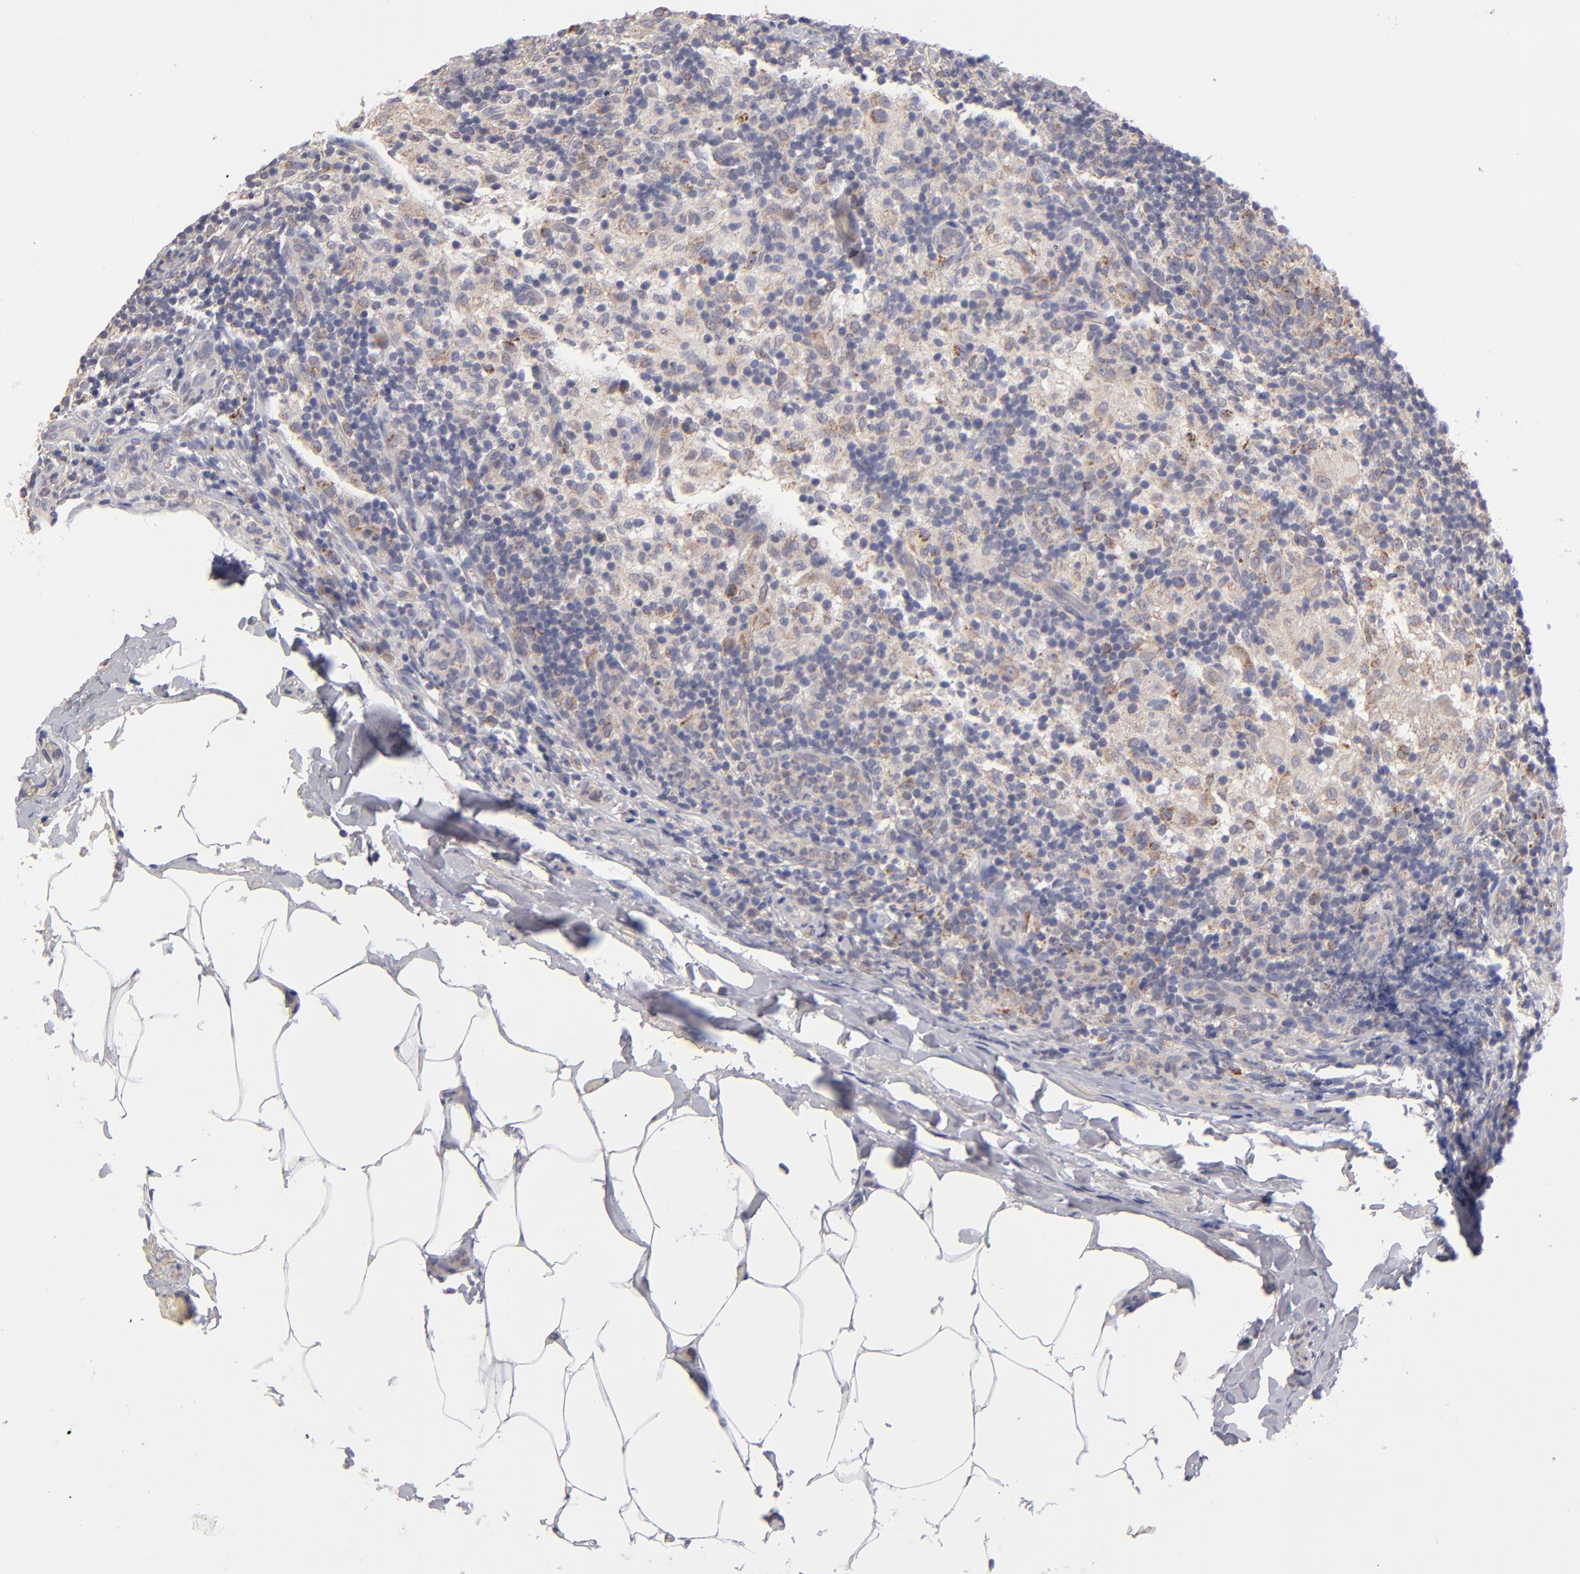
{"staining": {"intensity": "moderate", "quantity": ">75%", "location": "cytoplasmic/membranous"}, "tissue": "lymph node", "cell_type": "Germinal center cells", "image_type": "normal", "snomed": [{"axis": "morphology", "description": "Normal tissue, NOS"}, {"axis": "morphology", "description": "Inflammation, NOS"}, {"axis": "topography", "description": "Lymph node"}], "caption": "A brown stain labels moderate cytoplasmic/membranous expression of a protein in germinal center cells of unremarkable lymph node.", "gene": "HCCS", "patient": {"sex": "male", "age": 46}}